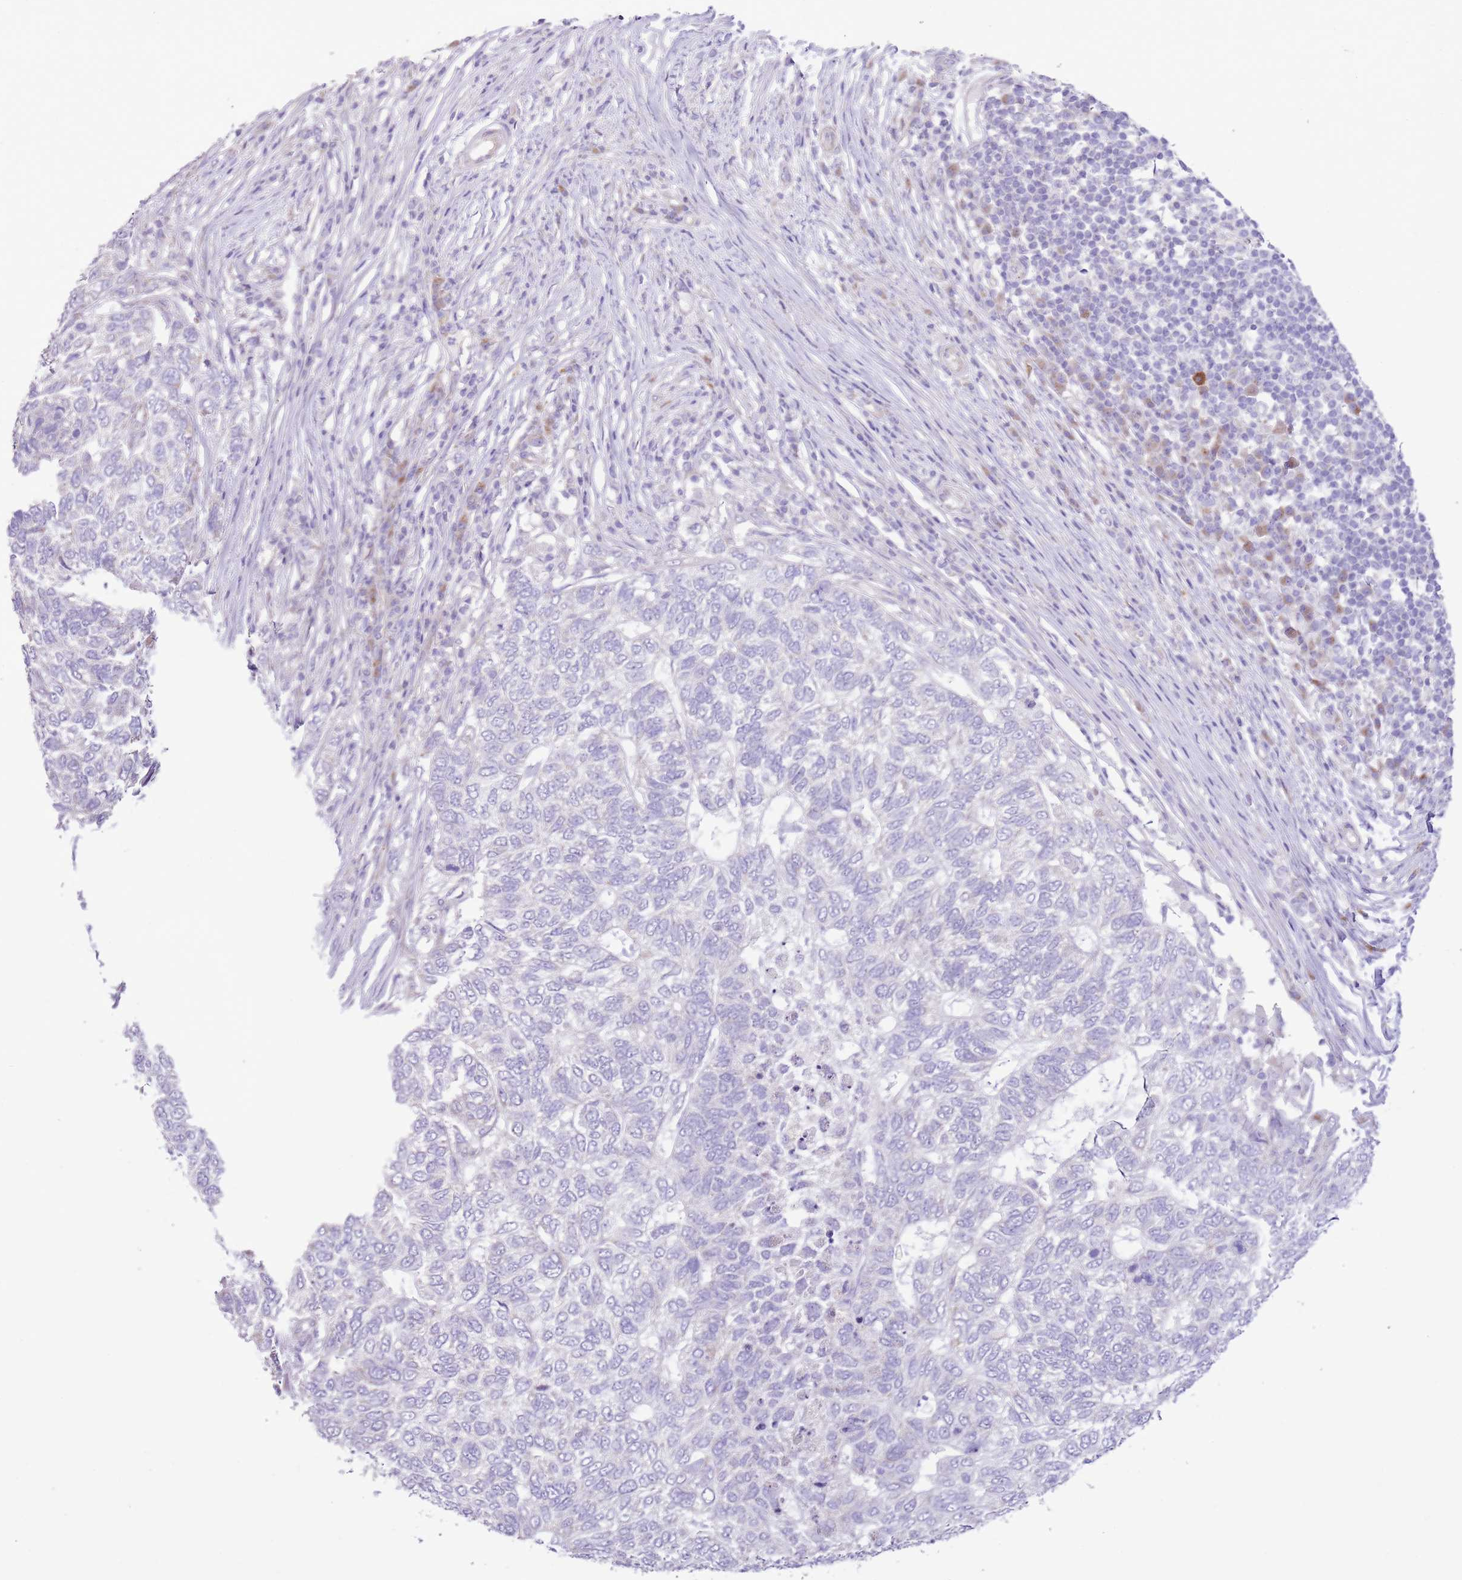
{"staining": {"intensity": "negative", "quantity": "none", "location": "none"}, "tissue": "skin cancer", "cell_type": "Tumor cells", "image_type": "cancer", "snomed": [{"axis": "morphology", "description": "Basal cell carcinoma"}, {"axis": "topography", "description": "Skin"}], "caption": "Skin cancer was stained to show a protein in brown. There is no significant positivity in tumor cells. (Stains: DAB immunohistochemistry with hematoxylin counter stain, Microscopy: brightfield microscopy at high magnification).", "gene": "OAZ2", "patient": {"sex": "female", "age": 65}}